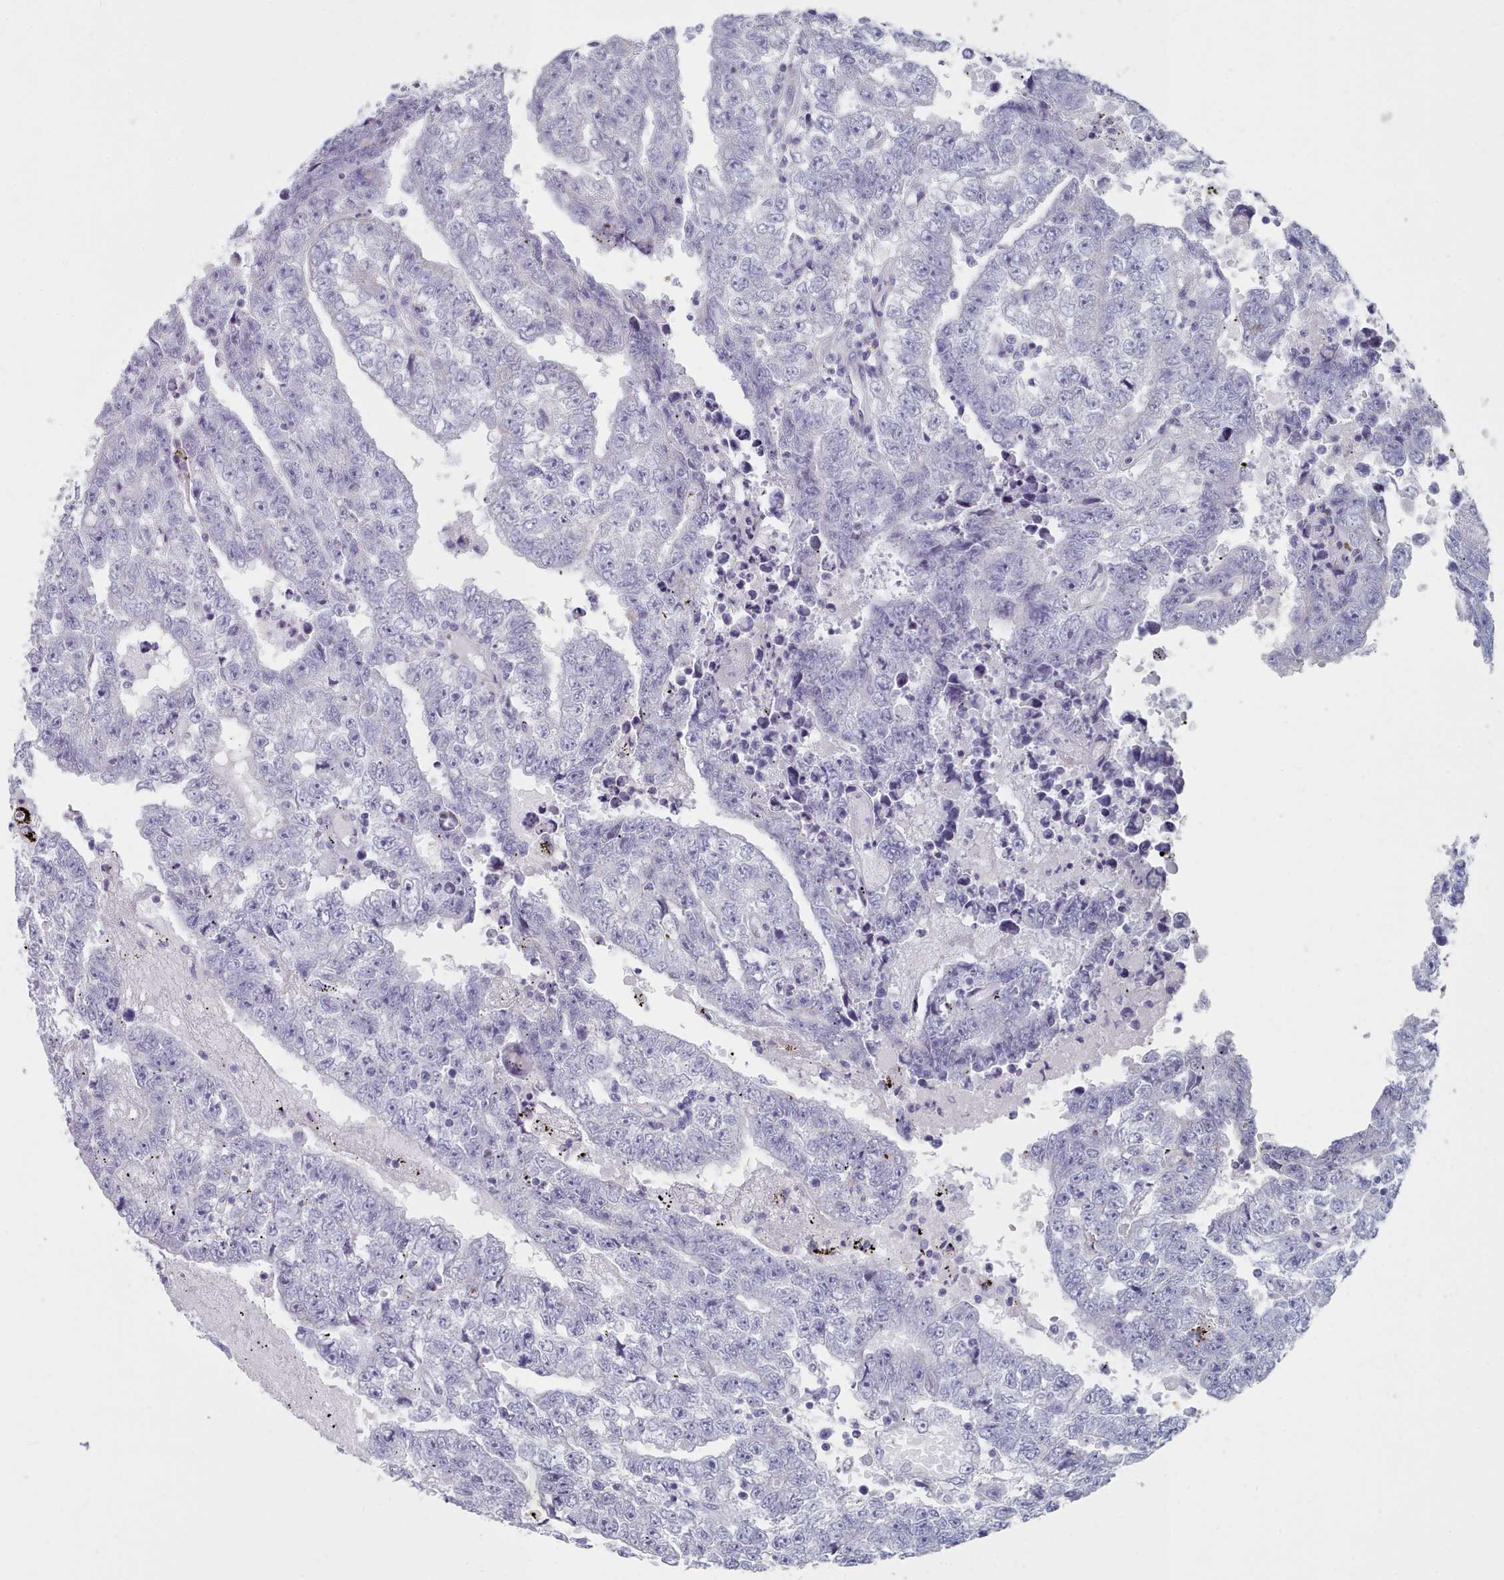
{"staining": {"intensity": "negative", "quantity": "none", "location": "none"}, "tissue": "testis cancer", "cell_type": "Tumor cells", "image_type": "cancer", "snomed": [{"axis": "morphology", "description": "Carcinoma, Embryonal, NOS"}, {"axis": "topography", "description": "Testis"}], "caption": "Tumor cells are negative for brown protein staining in embryonal carcinoma (testis).", "gene": "FAM170B", "patient": {"sex": "male", "age": 25}}